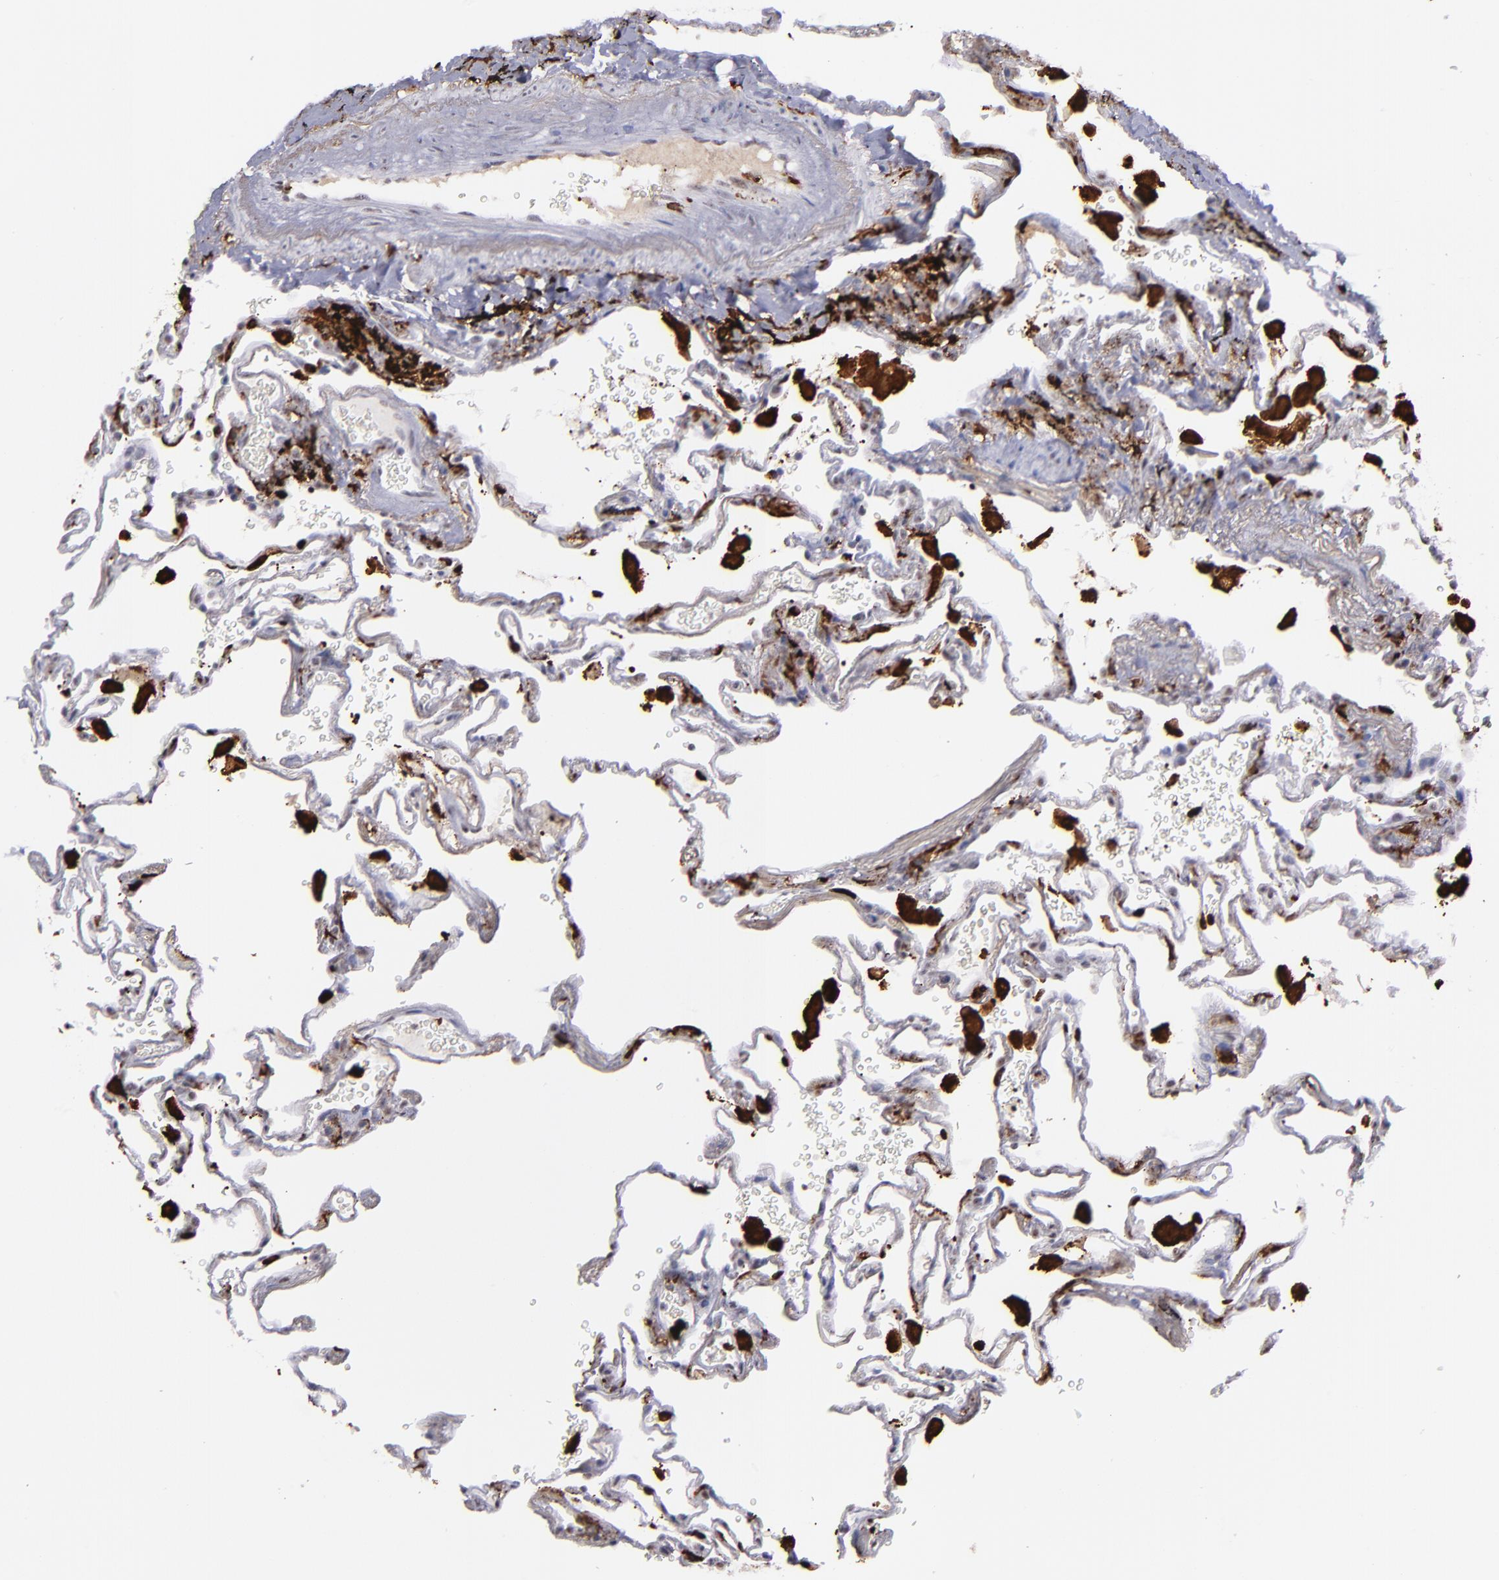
{"staining": {"intensity": "negative", "quantity": "none", "location": "none"}, "tissue": "lung", "cell_type": "Alveolar cells", "image_type": "normal", "snomed": [{"axis": "morphology", "description": "Normal tissue, NOS"}, {"axis": "morphology", "description": "Inflammation, NOS"}, {"axis": "topography", "description": "Lung"}], "caption": "The photomicrograph demonstrates no staining of alveolar cells in unremarkable lung. Nuclei are stained in blue.", "gene": "NCF2", "patient": {"sex": "male", "age": 69}}